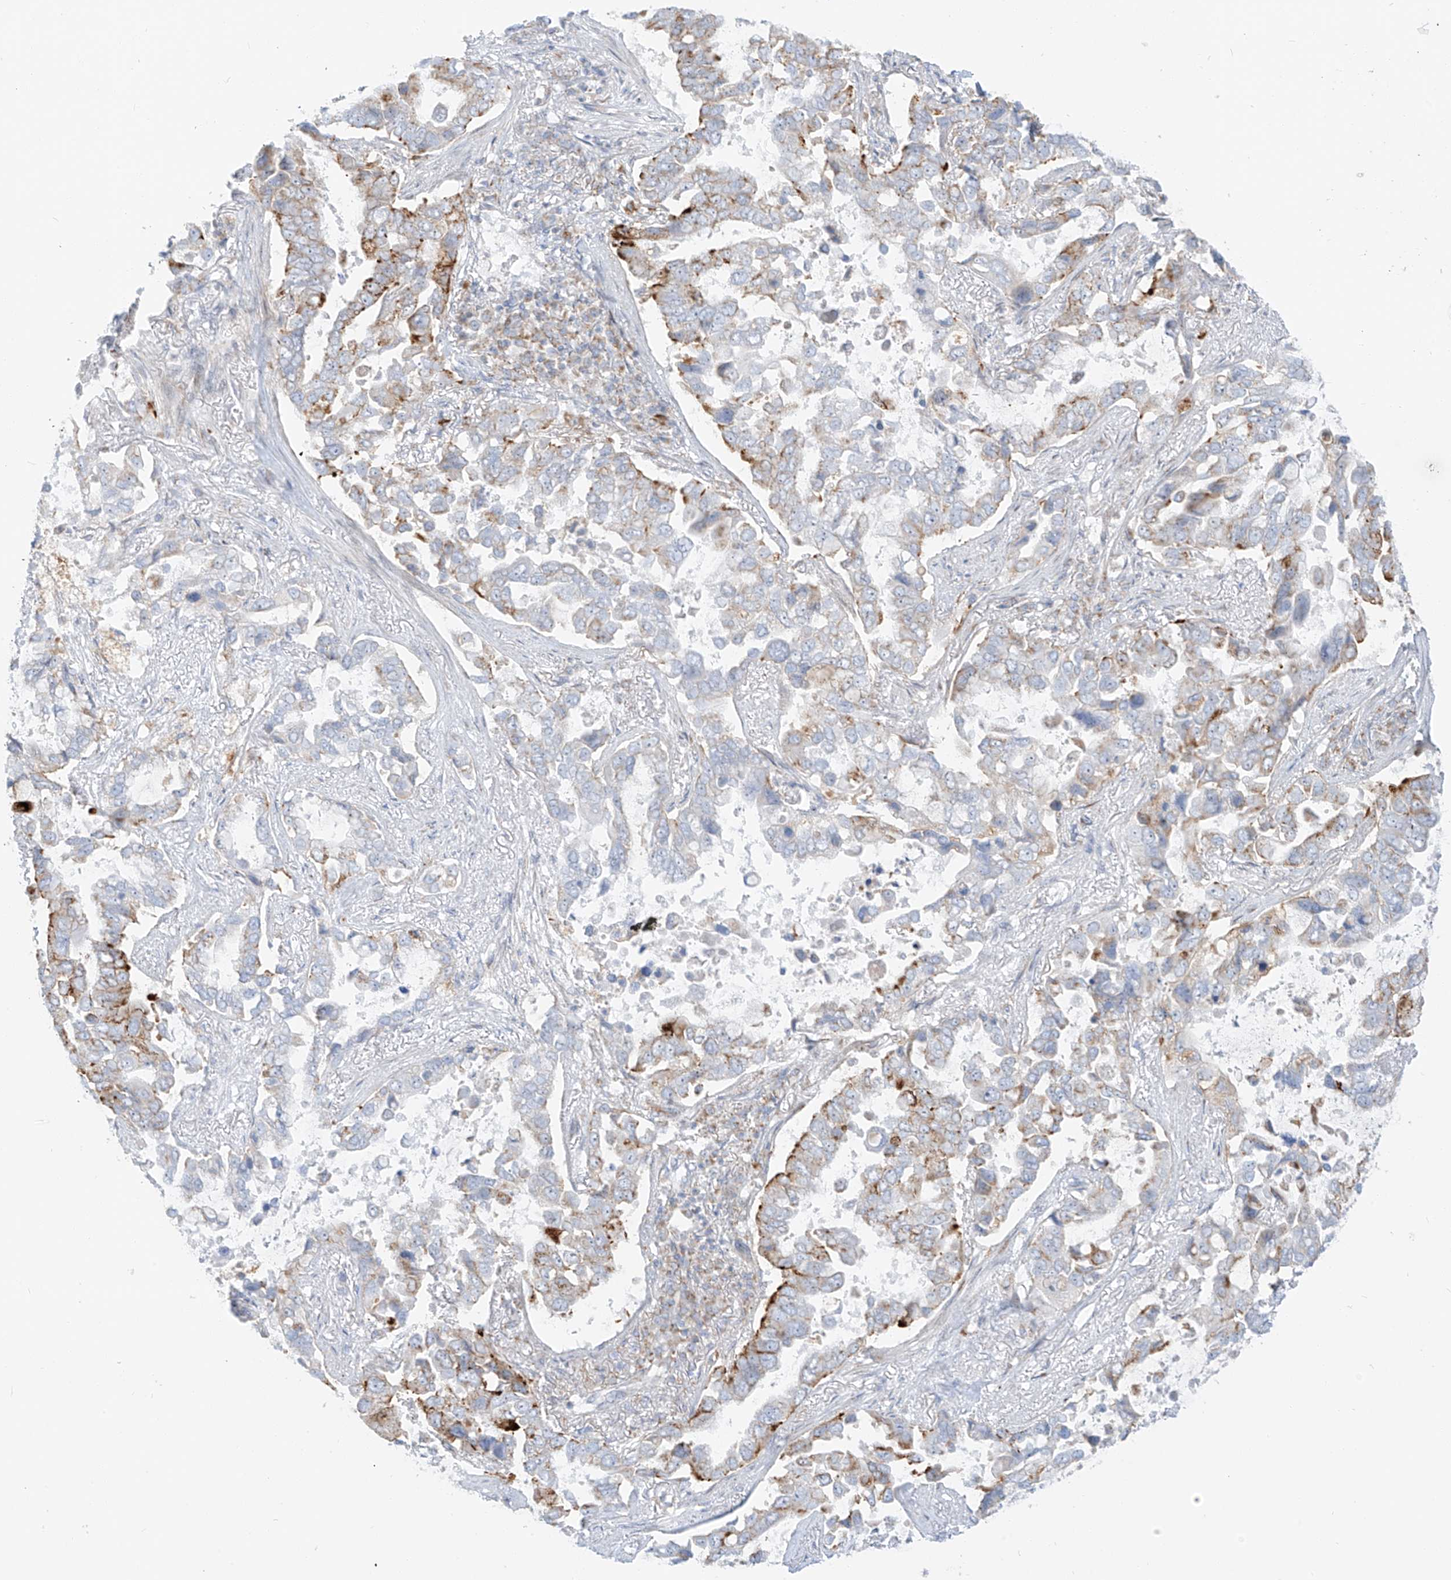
{"staining": {"intensity": "strong", "quantity": "<25%", "location": "cytoplasmic/membranous"}, "tissue": "lung cancer", "cell_type": "Tumor cells", "image_type": "cancer", "snomed": [{"axis": "morphology", "description": "Squamous cell carcinoma, NOS"}, {"axis": "topography", "description": "Lung"}], "caption": "A brown stain labels strong cytoplasmic/membranous expression of a protein in human squamous cell carcinoma (lung) tumor cells.", "gene": "SLC35F6", "patient": {"sex": "male", "age": 66}}